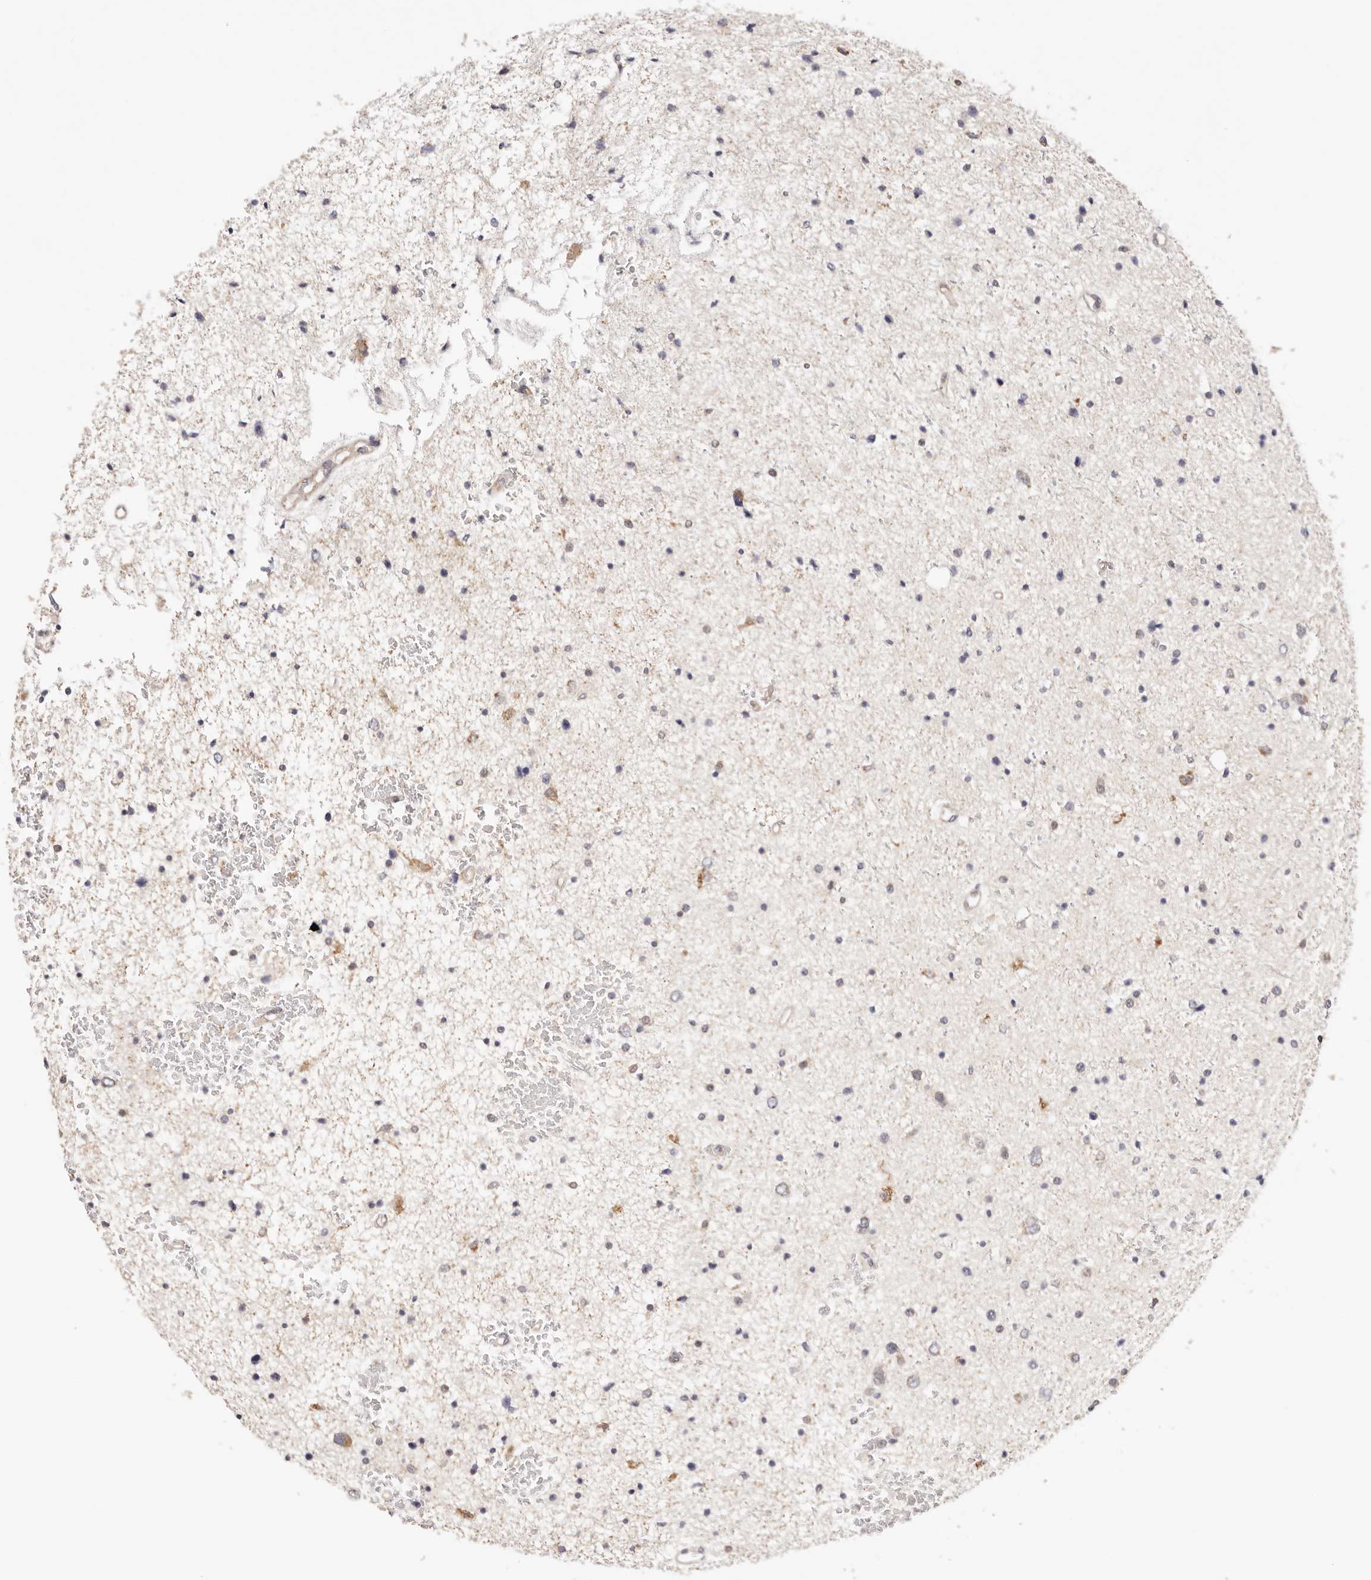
{"staining": {"intensity": "weak", "quantity": "<25%", "location": "cytoplasmic/membranous"}, "tissue": "glioma", "cell_type": "Tumor cells", "image_type": "cancer", "snomed": [{"axis": "morphology", "description": "Glioma, malignant, Low grade"}, {"axis": "topography", "description": "Cerebral cortex"}], "caption": "Tumor cells are negative for brown protein staining in low-grade glioma (malignant).", "gene": "KCMF1", "patient": {"sex": "female", "age": 39}}